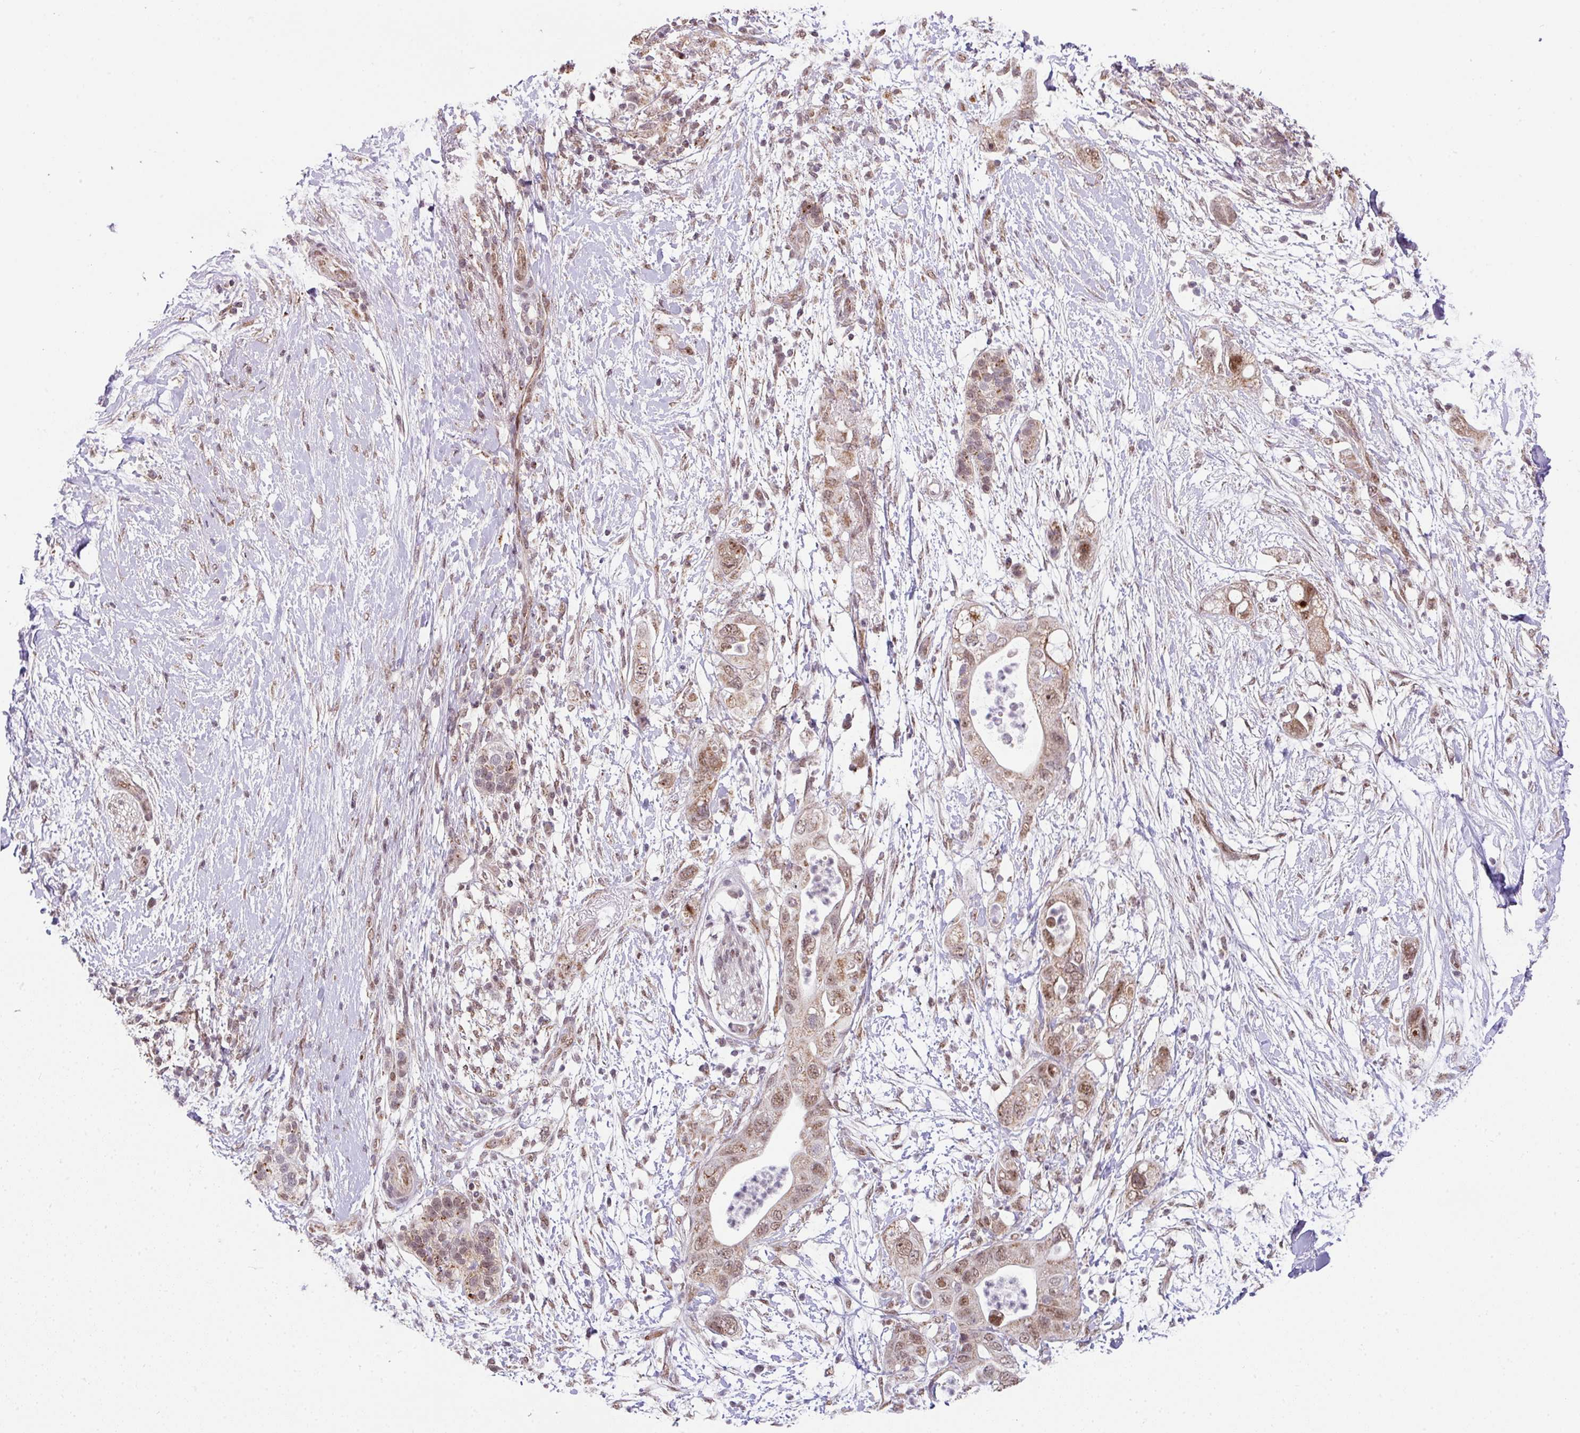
{"staining": {"intensity": "moderate", "quantity": "25%-75%", "location": "nuclear"}, "tissue": "pancreatic cancer", "cell_type": "Tumor cells", "image_type": "cancer", "snomed": [{"axis": "morphology", "description": "Adenocarcinoma, NOS"}, {"axis": "topography", "description": "Pancreas"}], "caption": "IHC (DAB (3,3'-diaminobenzidine)) staining of human pancreatic adenocarcinoma displays moderate nuclear protein expression in about 25%-75% of tumor cells.", "gene": "PLK1", "patient": {"sex": "female", "age": 72}}